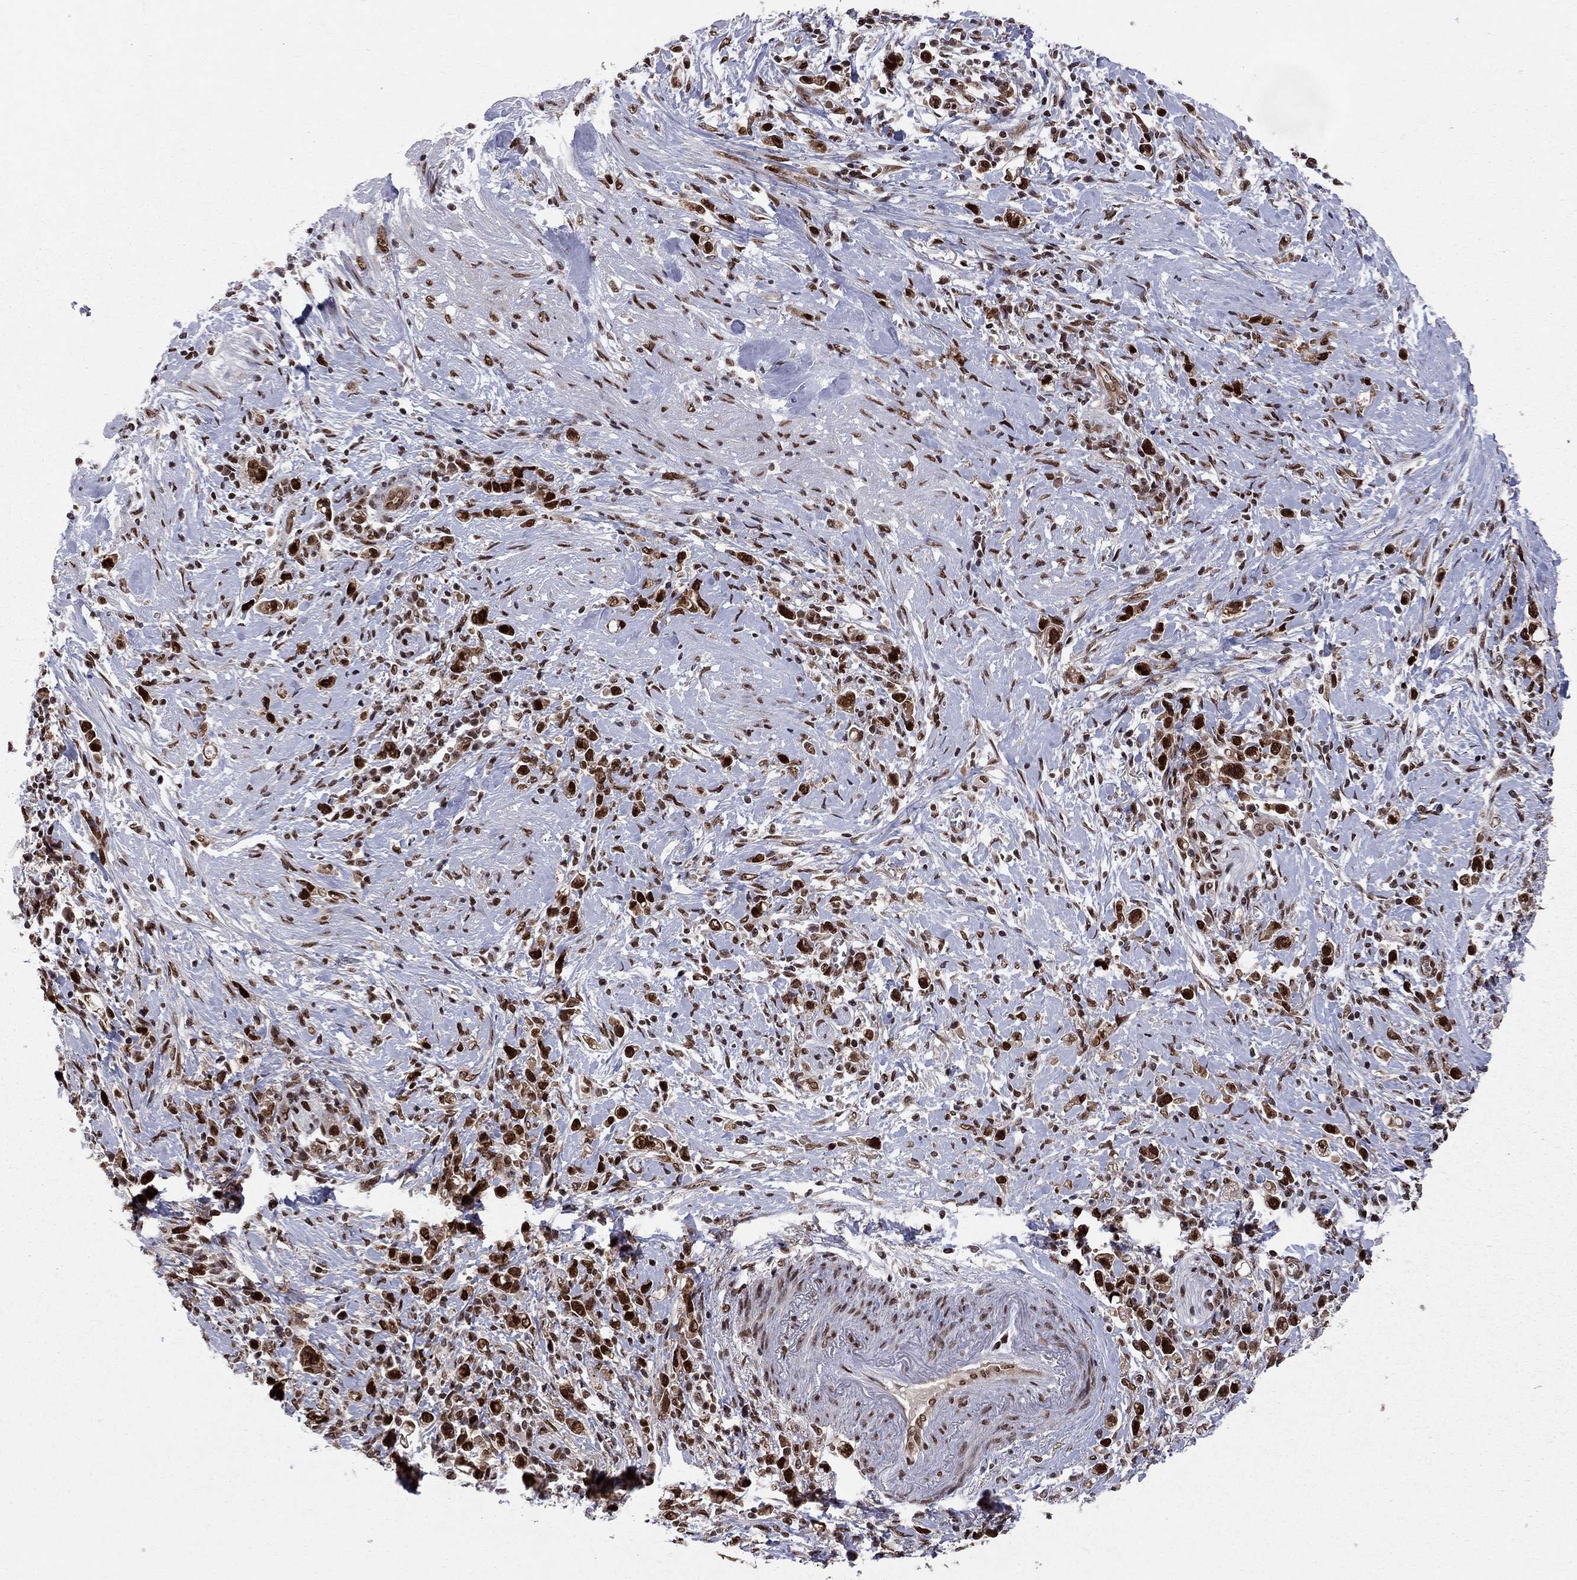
{"staining": {"intensity": "strong", "quantity": ">75%", "location": "nuclear"}, "tissue": "stomach cancer", "cell_type": "Tumor cells", "image_type": "cancer", "snomed": [{"axis": "morphology", "description": "Adenocarcinoma, NOS"}, {"axis": "topography", "description": "Stomach"}], "caption": "Immunohistochemistry (IHC) staining of stomach cancer (adenocarcinoma), which reveals high levels of strong nuclear expression in approximately >75% of tumor cells indicating strong nuclear protein positivity. The staining was performed using DAB (3,3'-diaminobenzidine) (brown) for protein detection and nuclei were counterstained in hematoxylin (blue).", "gene": "SAP30L", "patient": {"sex": "male", "age": 63}}